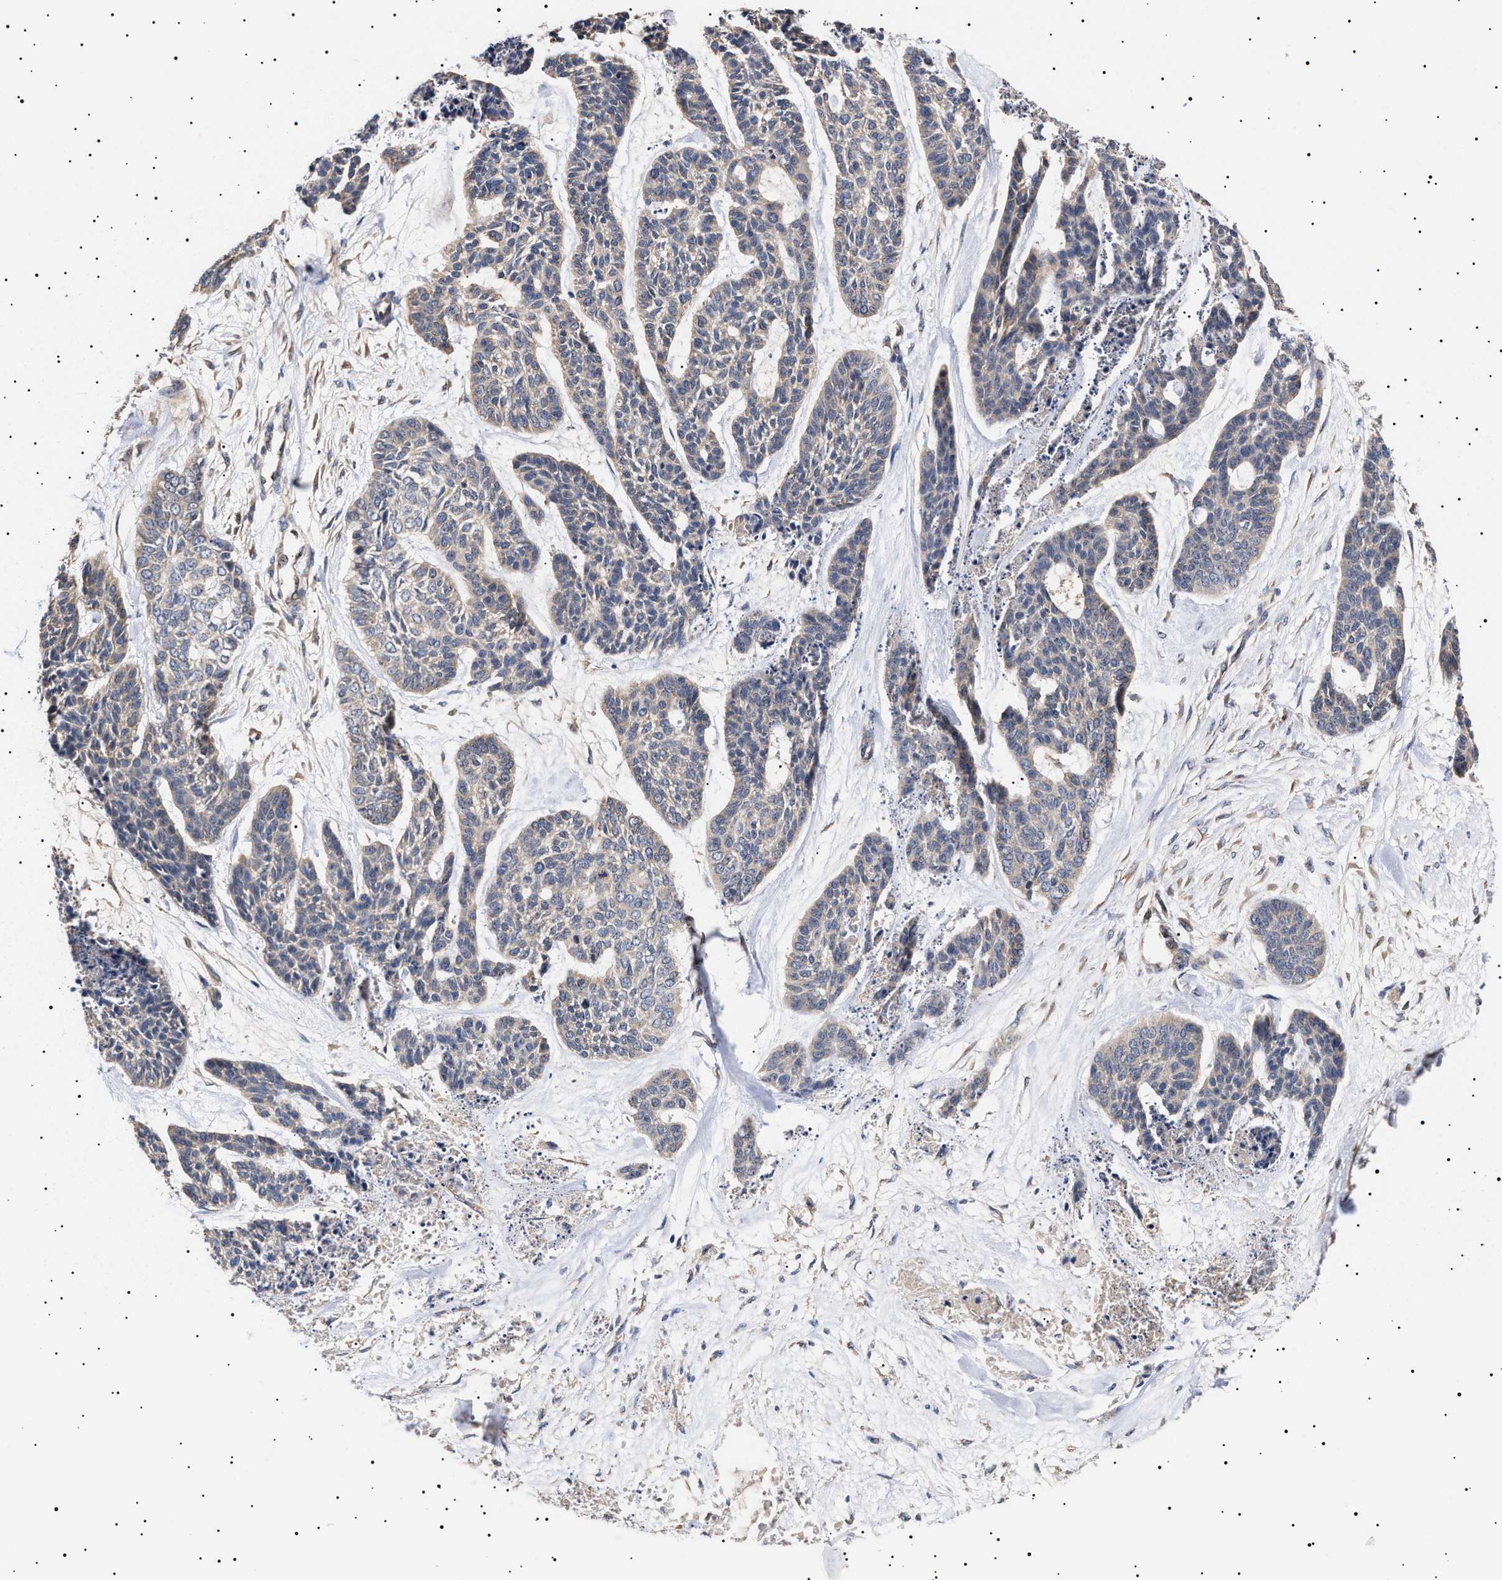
{"staining": {"intensity": "negative", "quantity": "none", "location": "none"}, "tissue": "skin cancer", "cell_type": "Tumor cells", "image_type": "cancer", "snomed": [{"axis": "morphology", "description": "Basal cell carcinoma"}, {"axis": "topography", "description": "Skin"}], "caption": "Tumor cells show no significant protein staining in skin cancer (basal cell carcinoma). The staining is performed using DAB brown chromogen with nuclei counter-stained in using hematoxylin.", "gene": "KRBA1", "patient": {"sex": "female", "age": 64}}